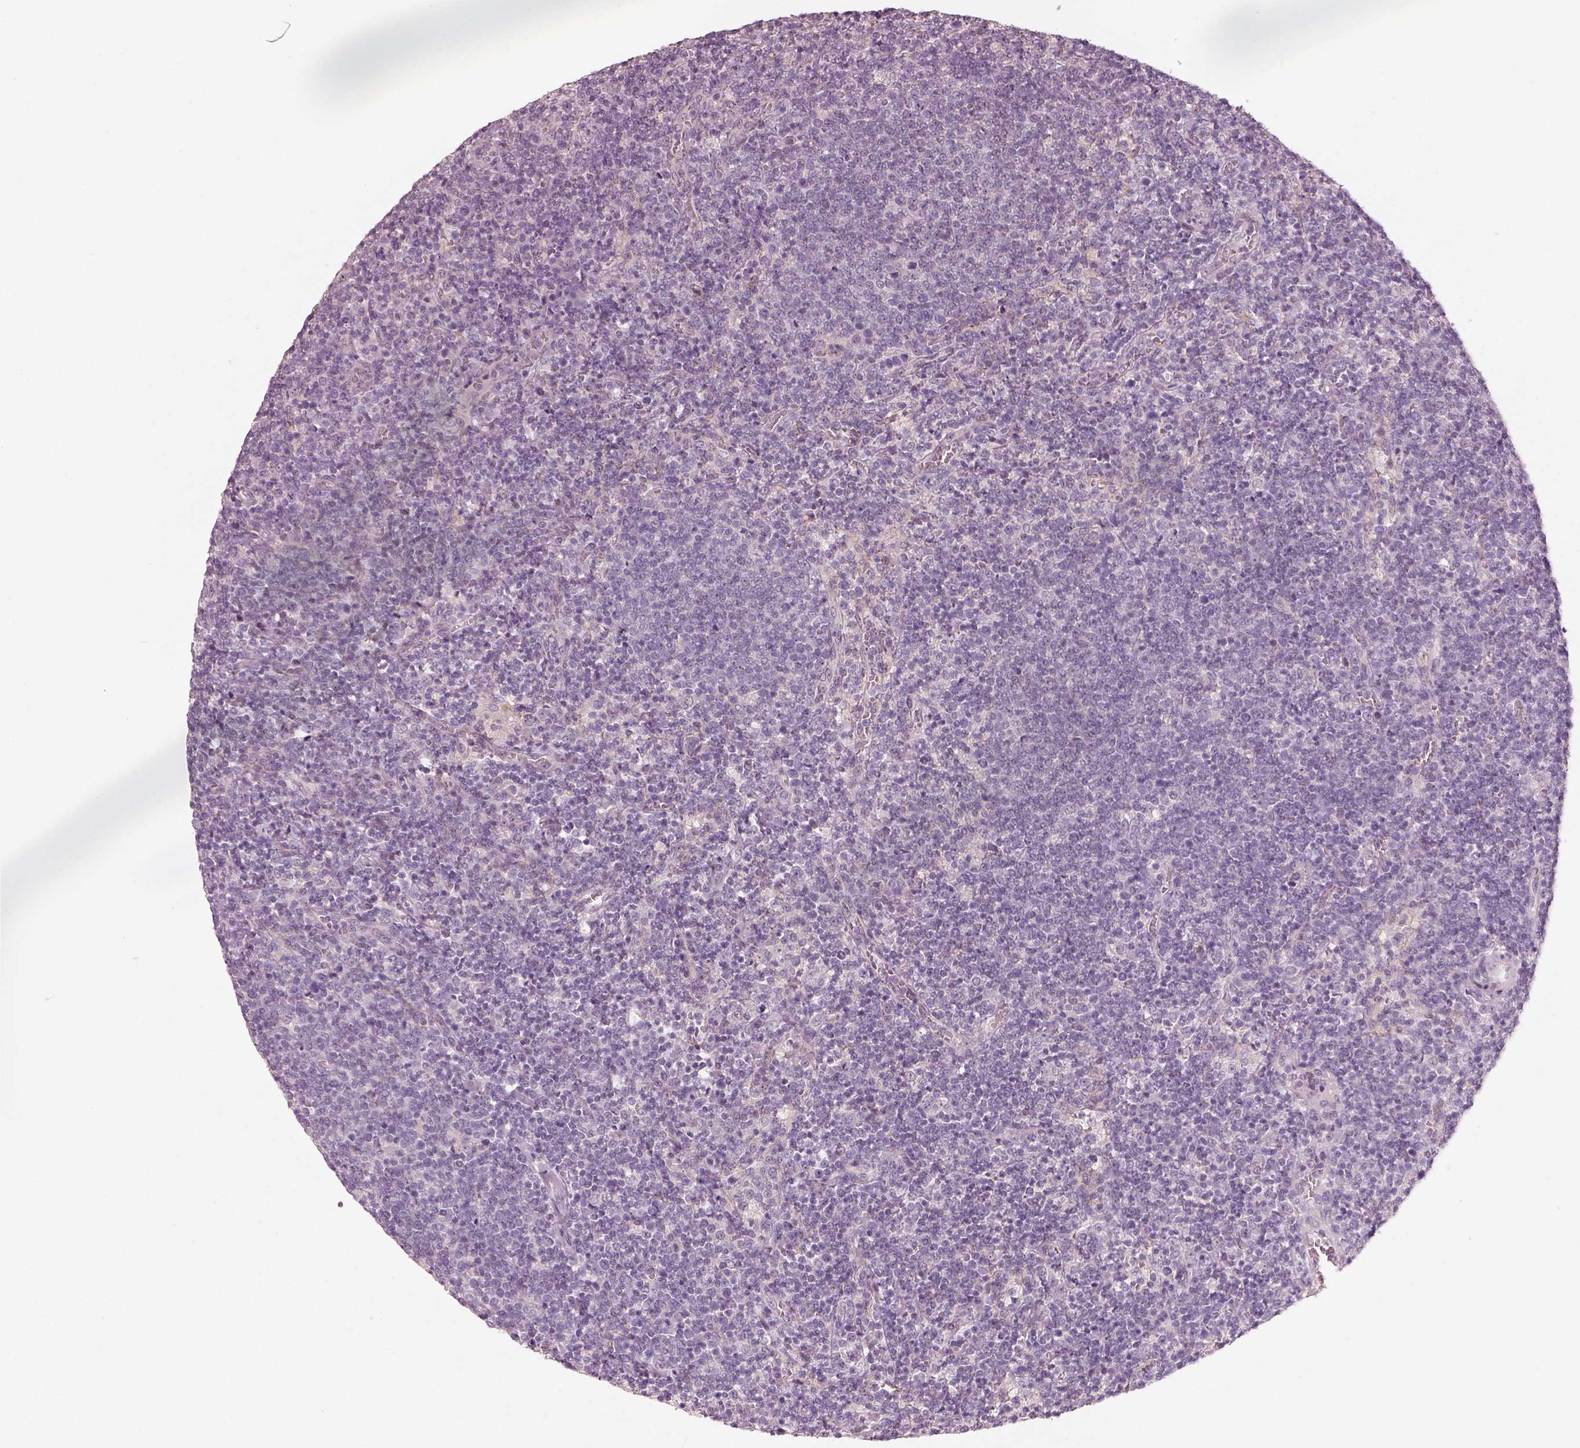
{"staining": {"intensity": "negative", "quantity": "none", "location": "none"}, "tissue": "lymphoma", "cell_type": "Tumor cells", "image_type": "cancer", "snomed": [{"axis": "morphology", "description": "Malignant lymphoma, non-Hodgkin's type, High grade"}, {"axis": "topography", "description": "Lymph node"}], "caption": "Immunohistochemistry (IHC) photomicrograph of human high-grade malignant lymphoma, non-Hodgkin's type stained for a protein (brown), which reveals no positivity in tumor cells. (Brightfield microscopy of DAB immunohistochemistry (IHC) at high magnification).", "gene": "CDS1", "patient": {"sex": "male", "age": 61}}